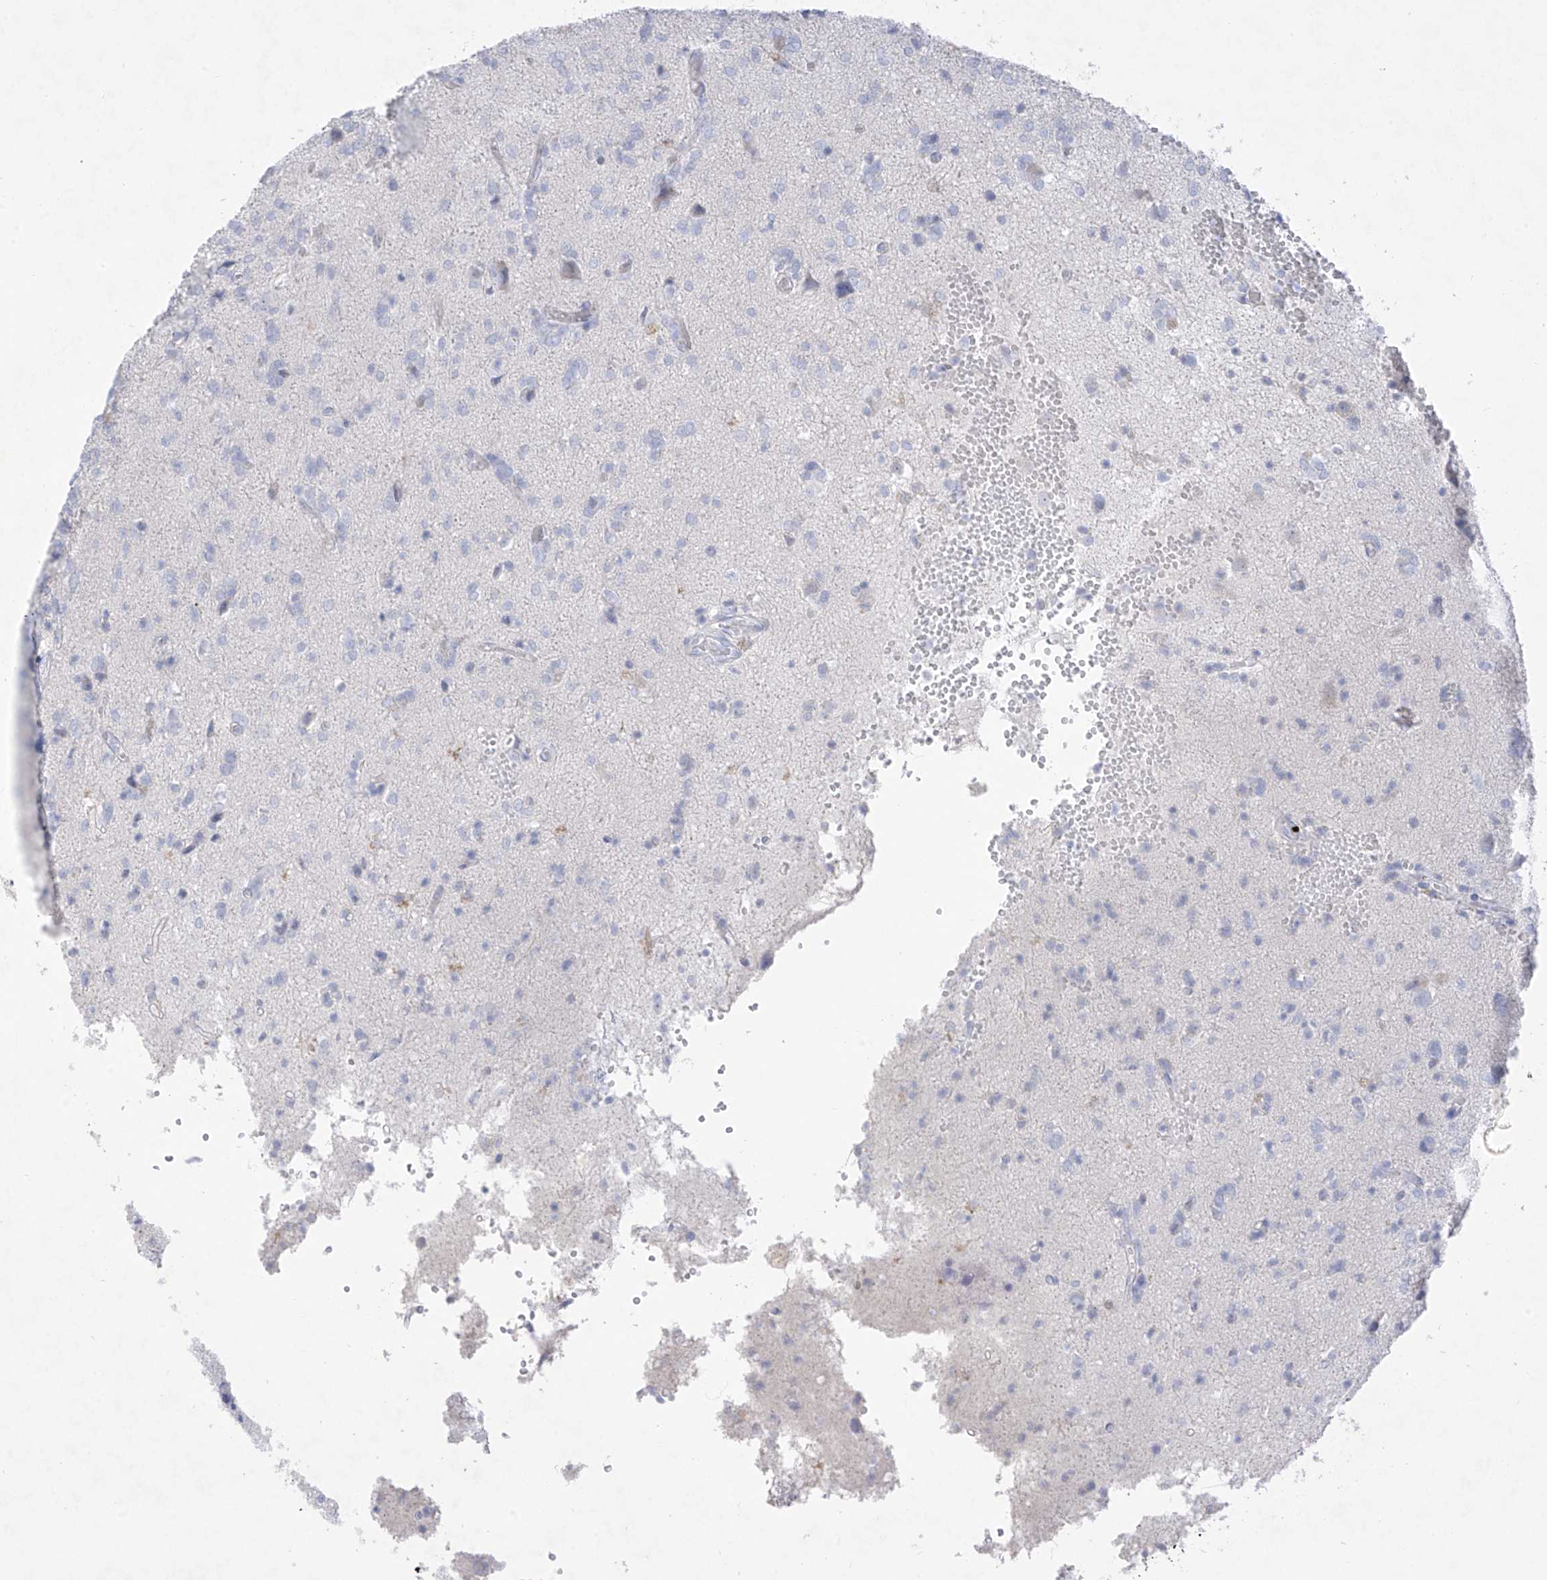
{"staining": {"intensity": "negative", "quantity": "none", "location": "none"}, "tissue": "glioma", "cell_type": "Tumor cells", "image_type": "cancer", "snomed": [{"axis": "morphology", "description": "Glioma, malignant, High grade"}, {"axis": "topography", "description": "Brain"}], "caption": "Tumor cells are negative for brown protein staining in high-grade glioma (malignant).", "gene": "TGM4", "patient": {"sex": "female", "age": 59}}